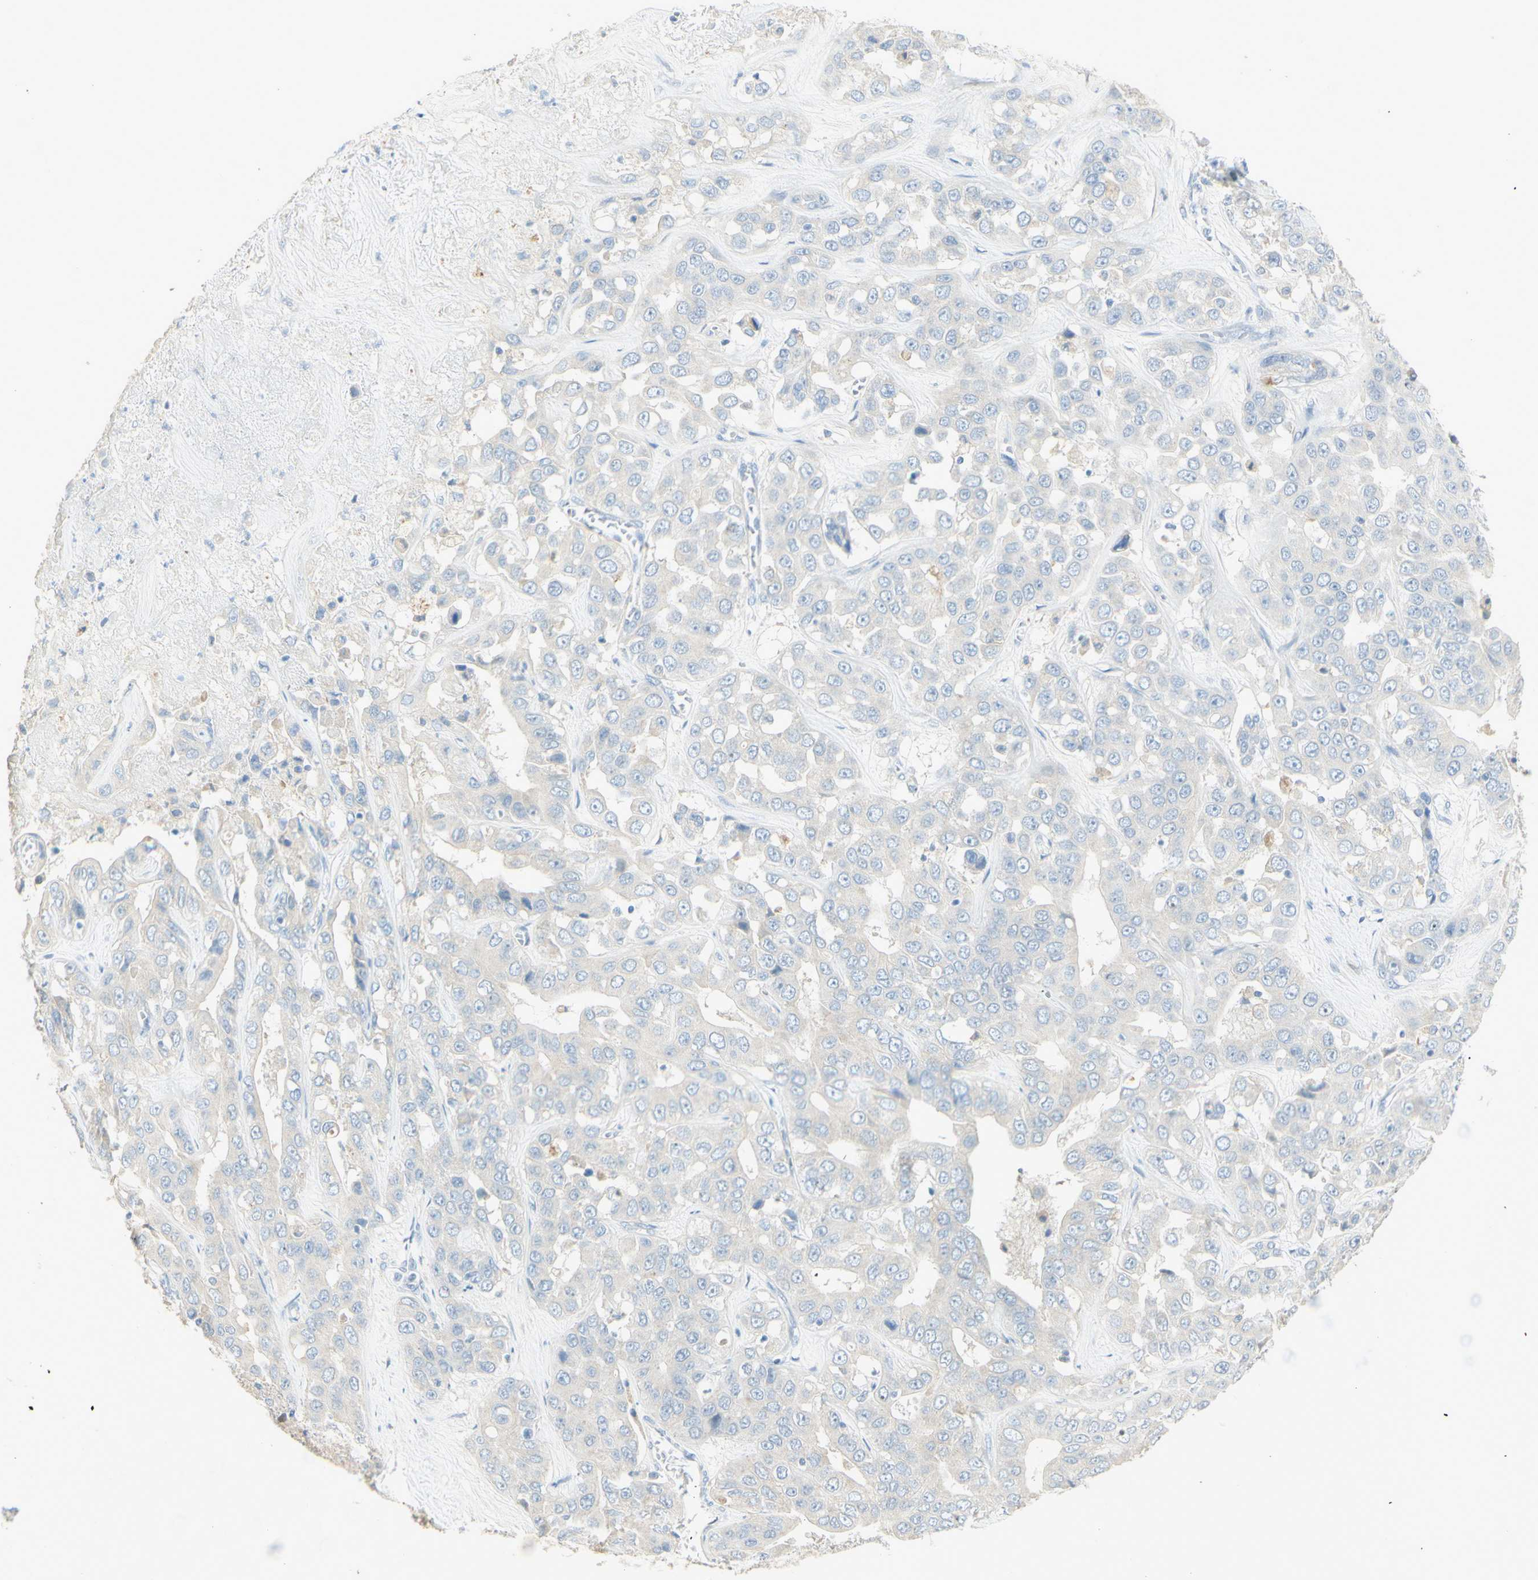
{"staining": {"intensity": "negative", "quantity": "none", "location": "none"}, "tissue": "liver cancer", "cell_type": "Tumor cells", "image_type": "cancer", "snomed": [{"axis": "morphology", "description": "Cholangiocarcinoma"}, {"axis": "topography", "description": "Liver"}], "caption": "Tumor cells are negative for protein expression in human liver cancer (cholangiocarcinoma).", "gene": "ART3", "patient": {"sex": "female", "age": 52}}